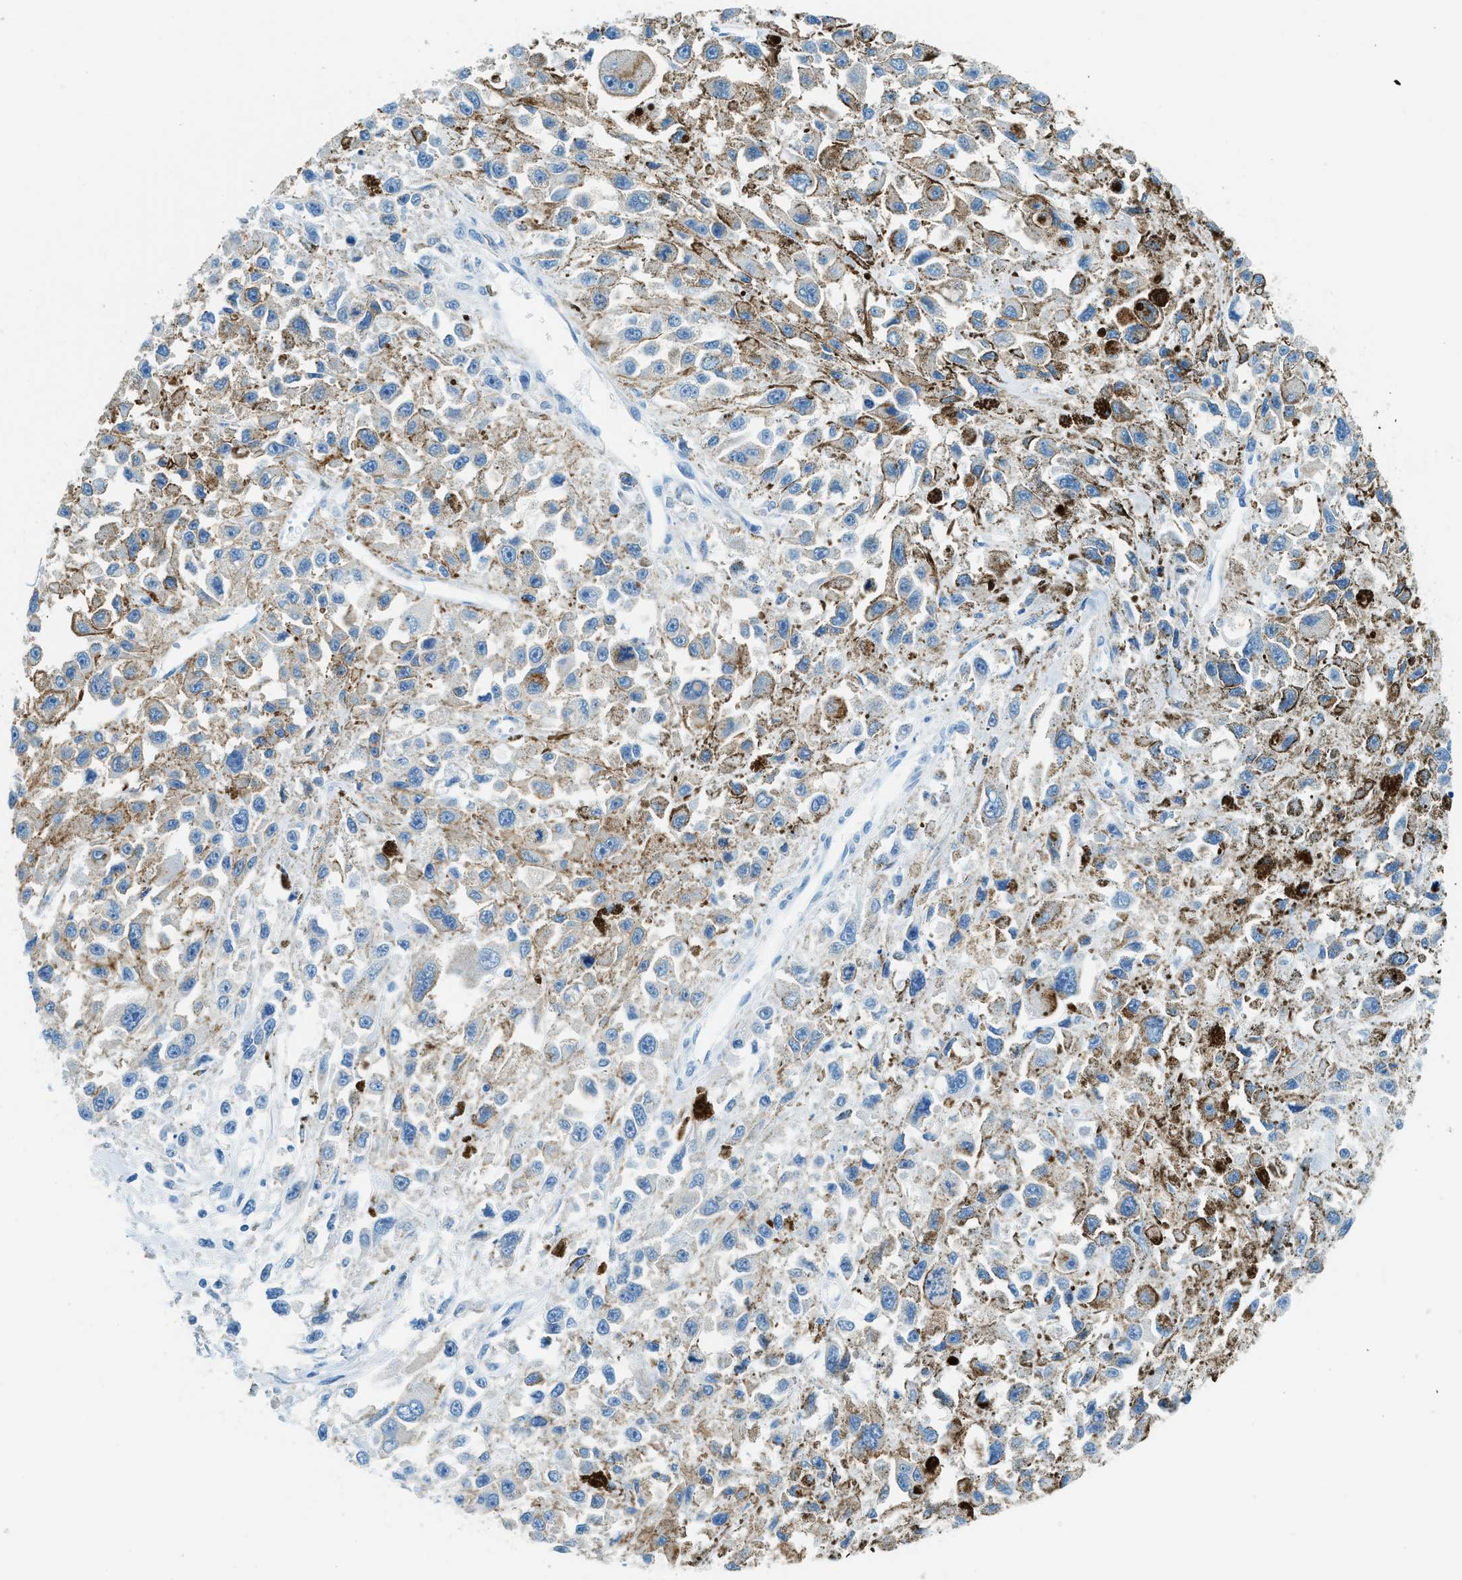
{"staining": {"intensity": "weak", "quantity": "<25%", "location": "cytoplasmic/membranous"}, "tissue": "melanoma", "cell_type": "Tumor cells", "image_type": "cancer", "snomed": [{"axis": "morphology", "description": "Malignant melanoma, Metastatic site"}, {"axis": "topography", "description": "Lymph node"}], "caption": "This is a photomicrograph of IHC staining of melanoma, which shows no staining in tumor cells.", "gene": "C21orf62", "patient": {"sex": "male", "age": 59}}